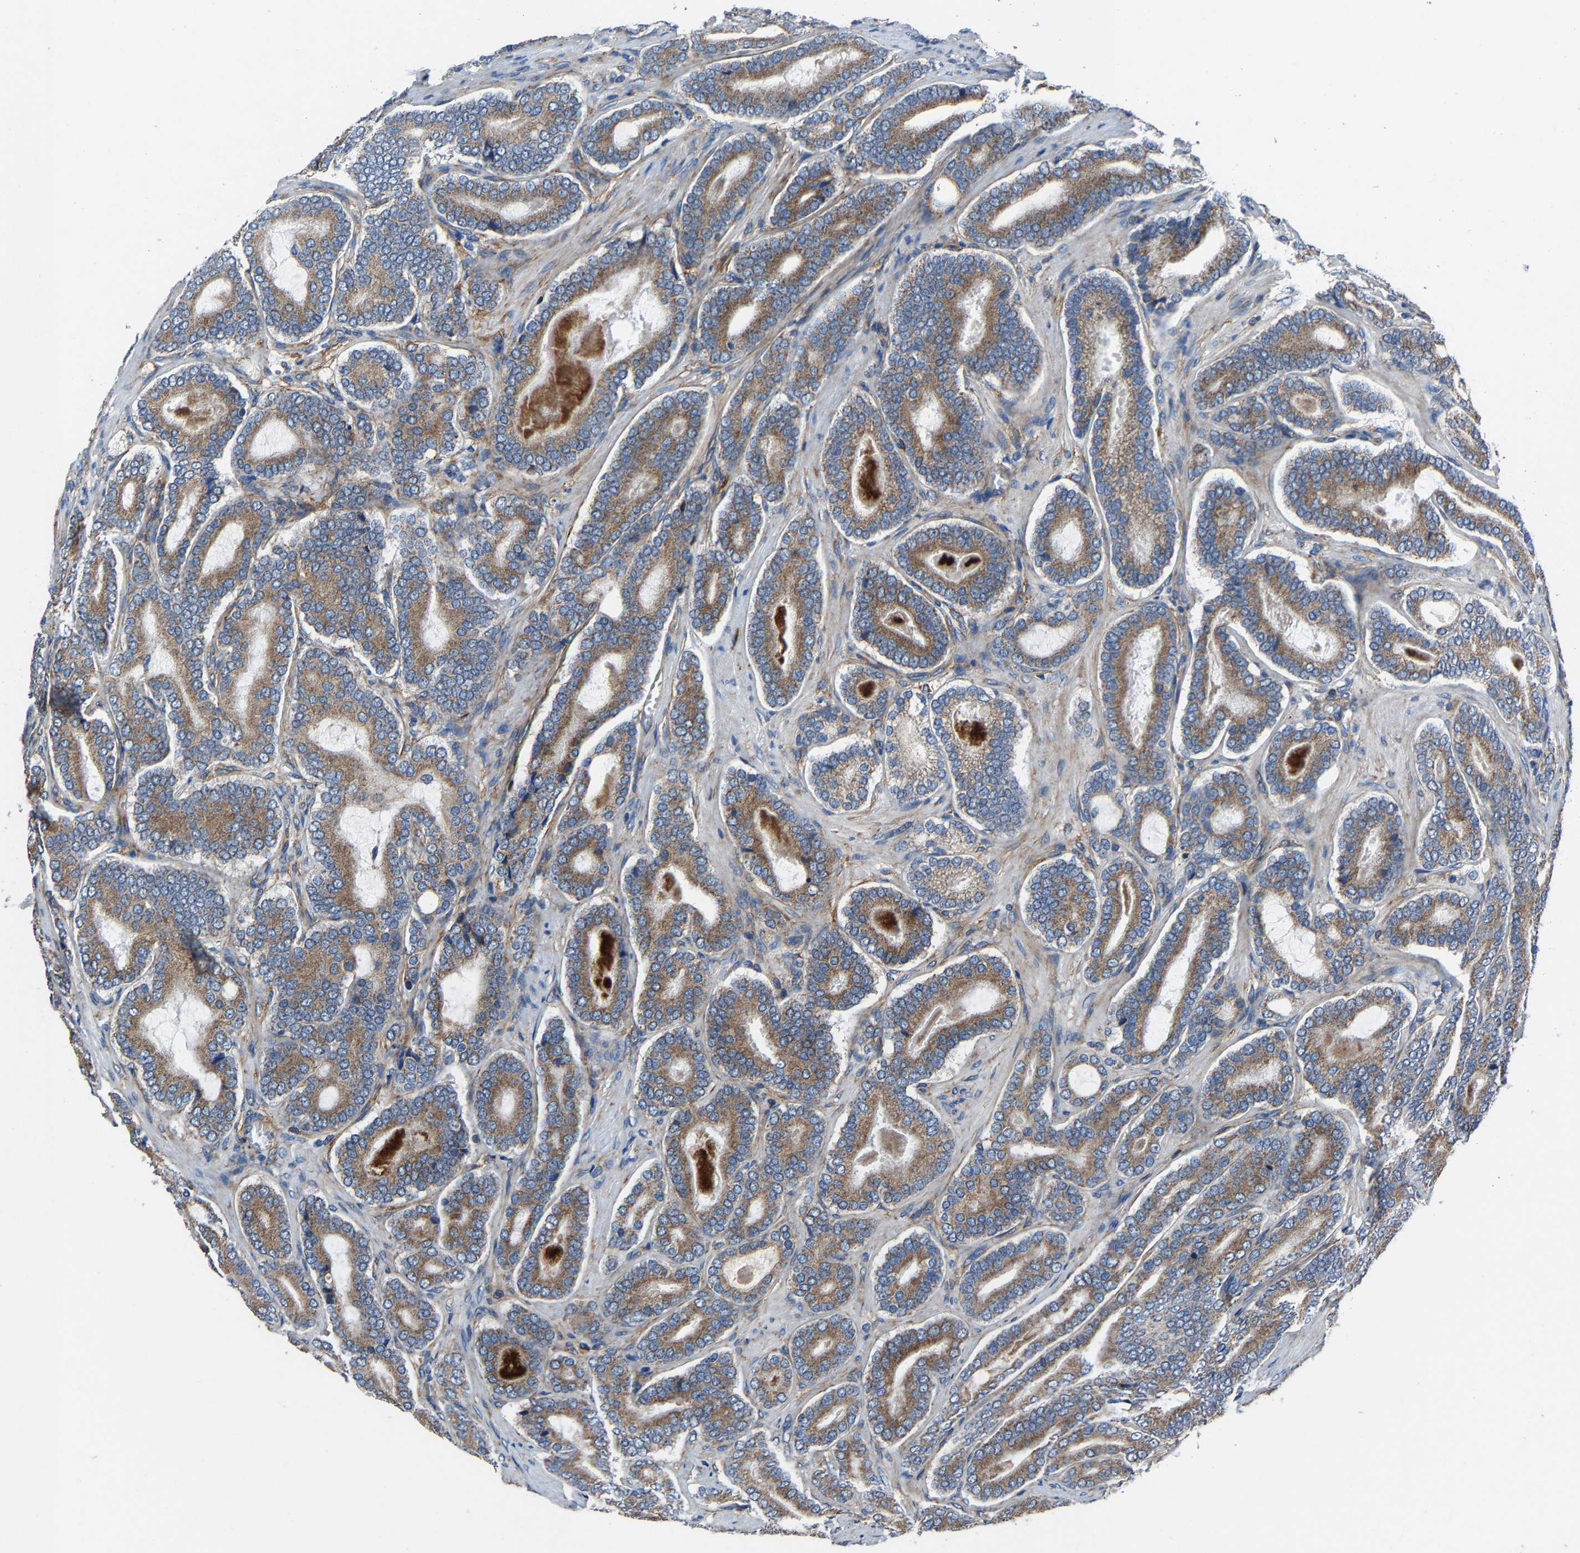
{"staining": {"intensity": "moderate", "quantity": ">75%", "location": "cytoplasmic/membranous"}, "tissue": "prostate cancer", "cell_type": "Tumor cells", "image_type": "cancer", "snomed": [{"axis": "morphology", "description": "Adenocarcinoma, High grade"}, {"axis": "topography", "description": "Prostate"}], "caption": "Protein staining shows moderate cytoplasmic/membranous positivity in approximately >75% of tumor cells in high-grade adenocarcinoma (prostate).", "gene": "KIAA1958", "patient": {"sex": "male", "age": 60}}